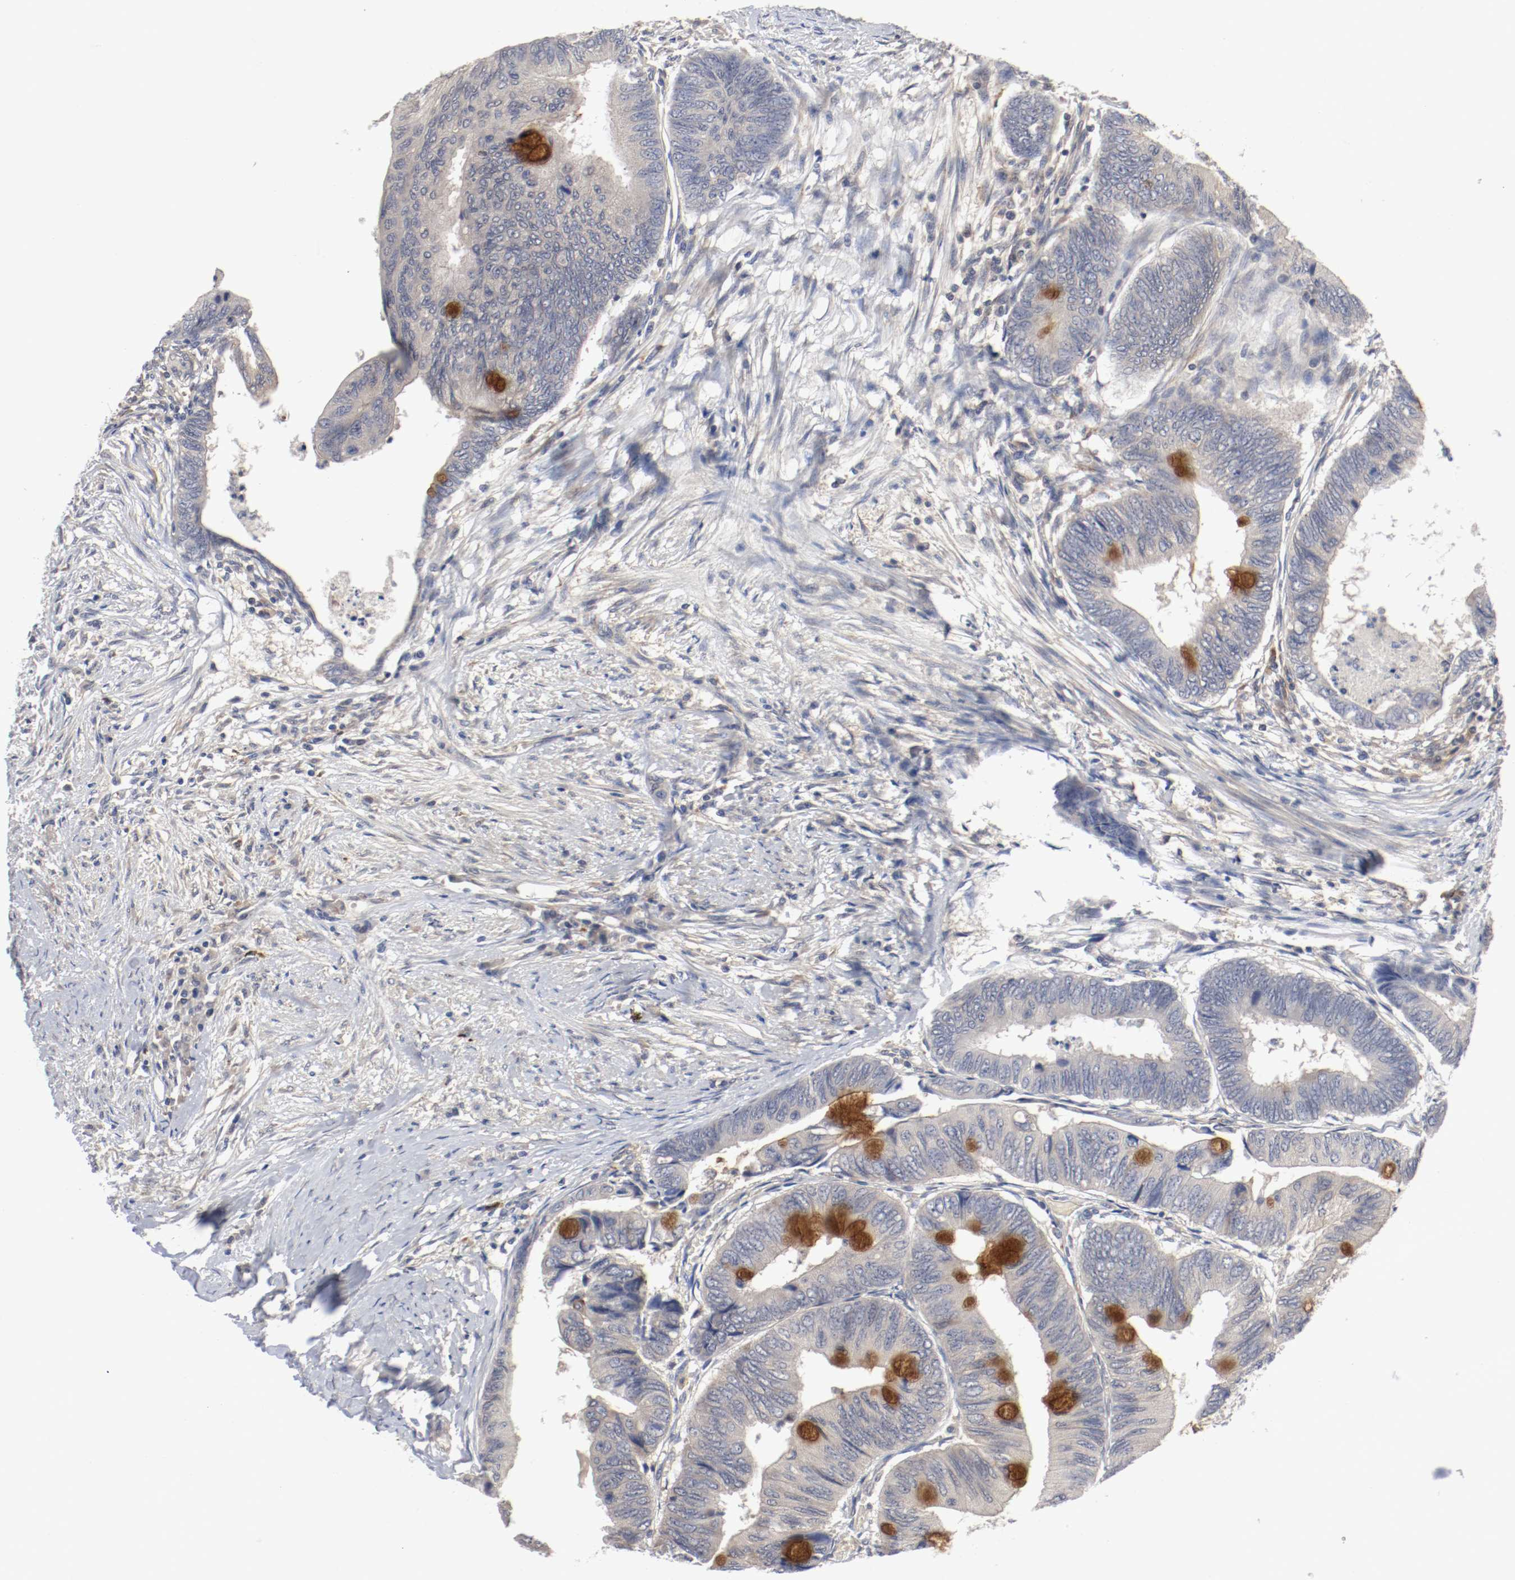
{"staining": {"intensity": "weak", "quantity": "25%-75%", "location": "cytoplasmic/membranous"}, "tissue": "colorectal cancer", "cell_type": "Tumor cells", "image_type": "cancer", "snomed": [{"axis": "morphology", "description": "Normal tissue, NOS"}, {"axis": "morphology", "description": "Adenocarcinoma, NOS"}, {"axis": "topography", "description": "Rectum"}, {"axis": "topography", "description": "Peripheral nerve tissue"}], "caption": "Immunohistochemical staining of colorectal cancer exhibits low levels of weak cytoplasmic/membranous staining in approximately 25%-75% of tumor cells.", "gene": "REN", "patient": {"sex": "male", "age": 92}}